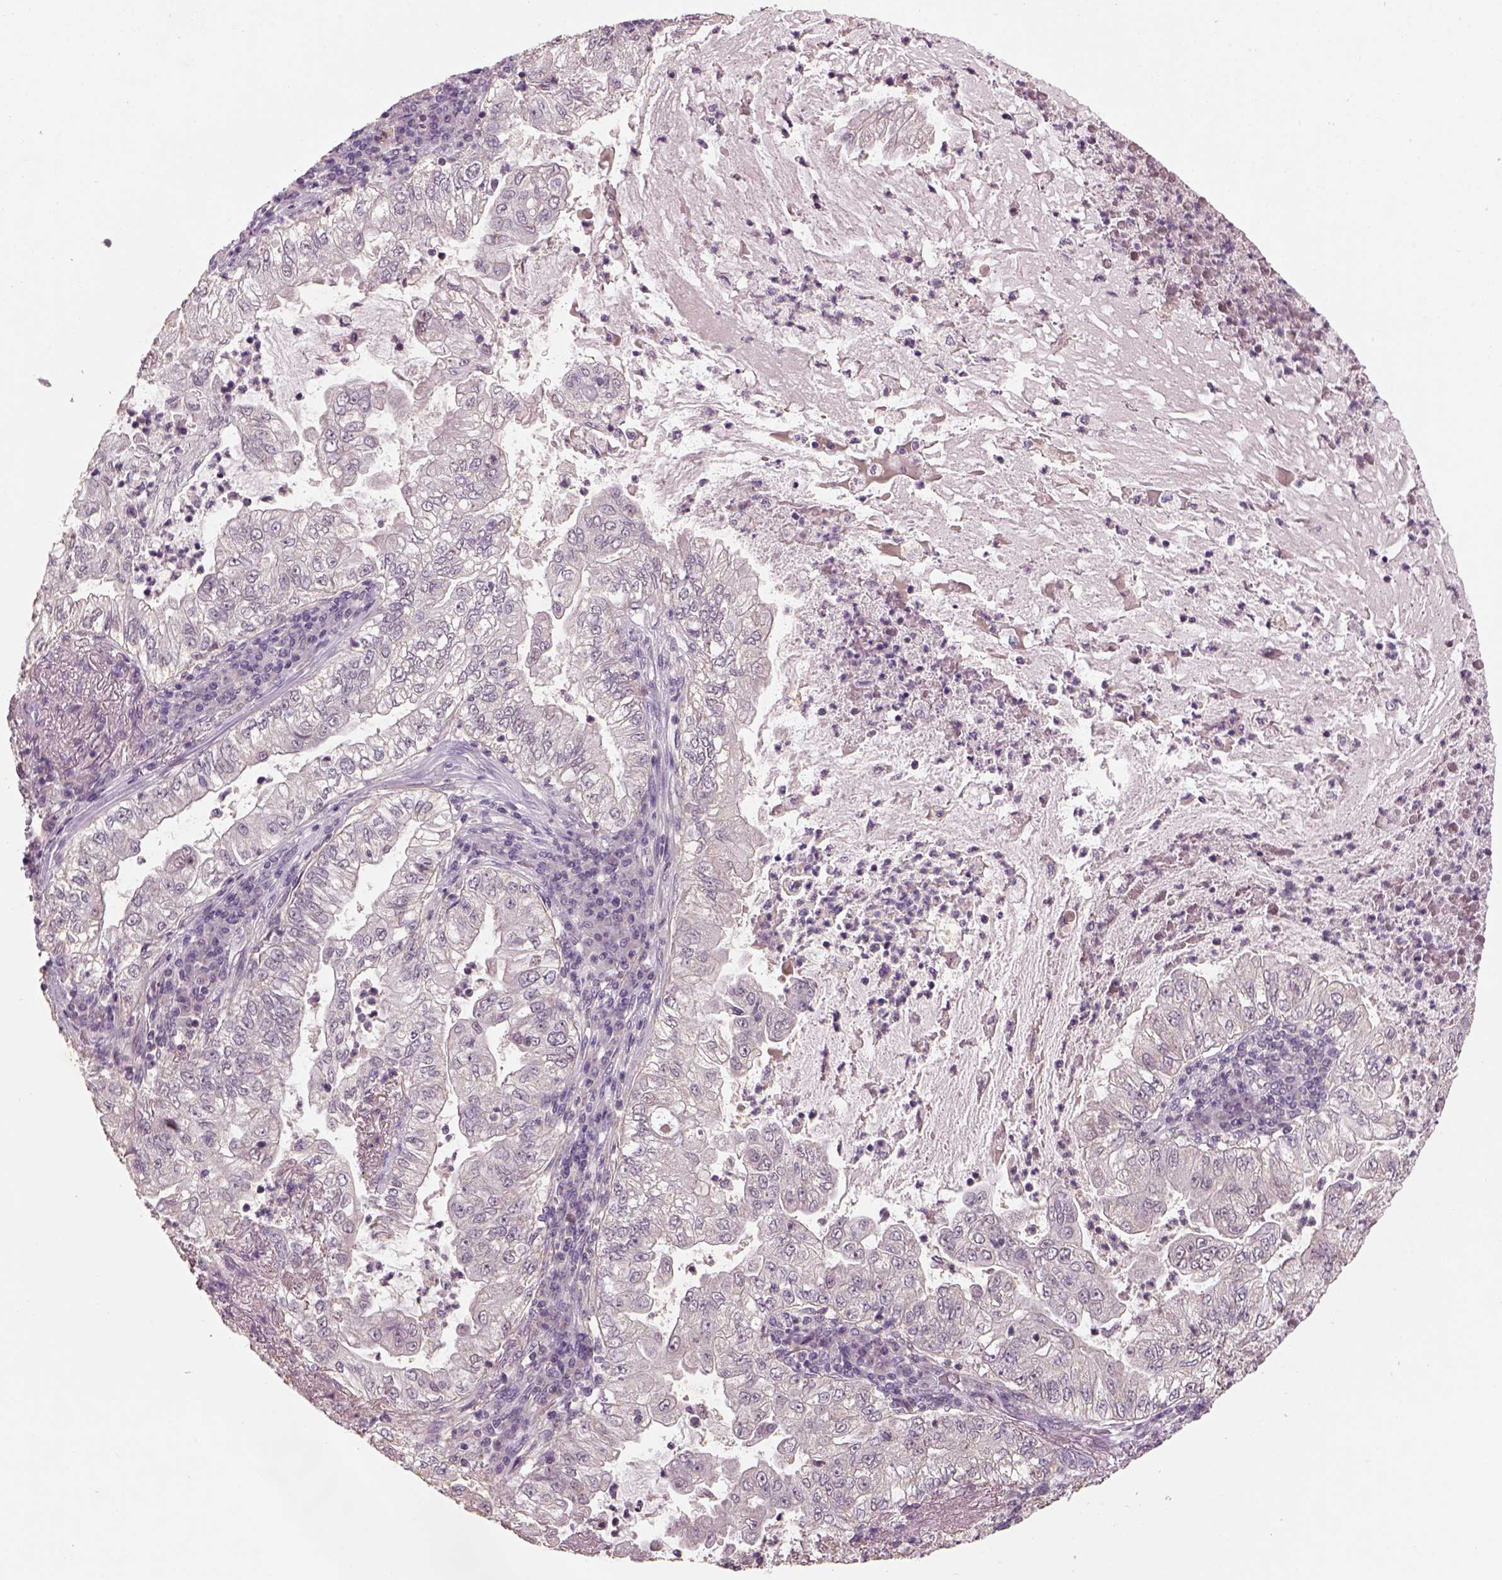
{"staining": {"intensity": "negative", "quantity": "none", "location": "none"}, "tissue": "lung cancer", "cell_type": "Tumor cells", "image_type": "cancer", "snomed": [{"axis": "morphology", "description": "Adenocarcinoma, NOS"}, {"axis": "topography", "description": "Lung"}], "caption": "High power microscopy micrograph of an IHC micrograph of adenocarcinoma (lung), revealing no significant expression in tumor cells.", "gene": "GDNF", "patient": {"sex": "female", "age": 73}}